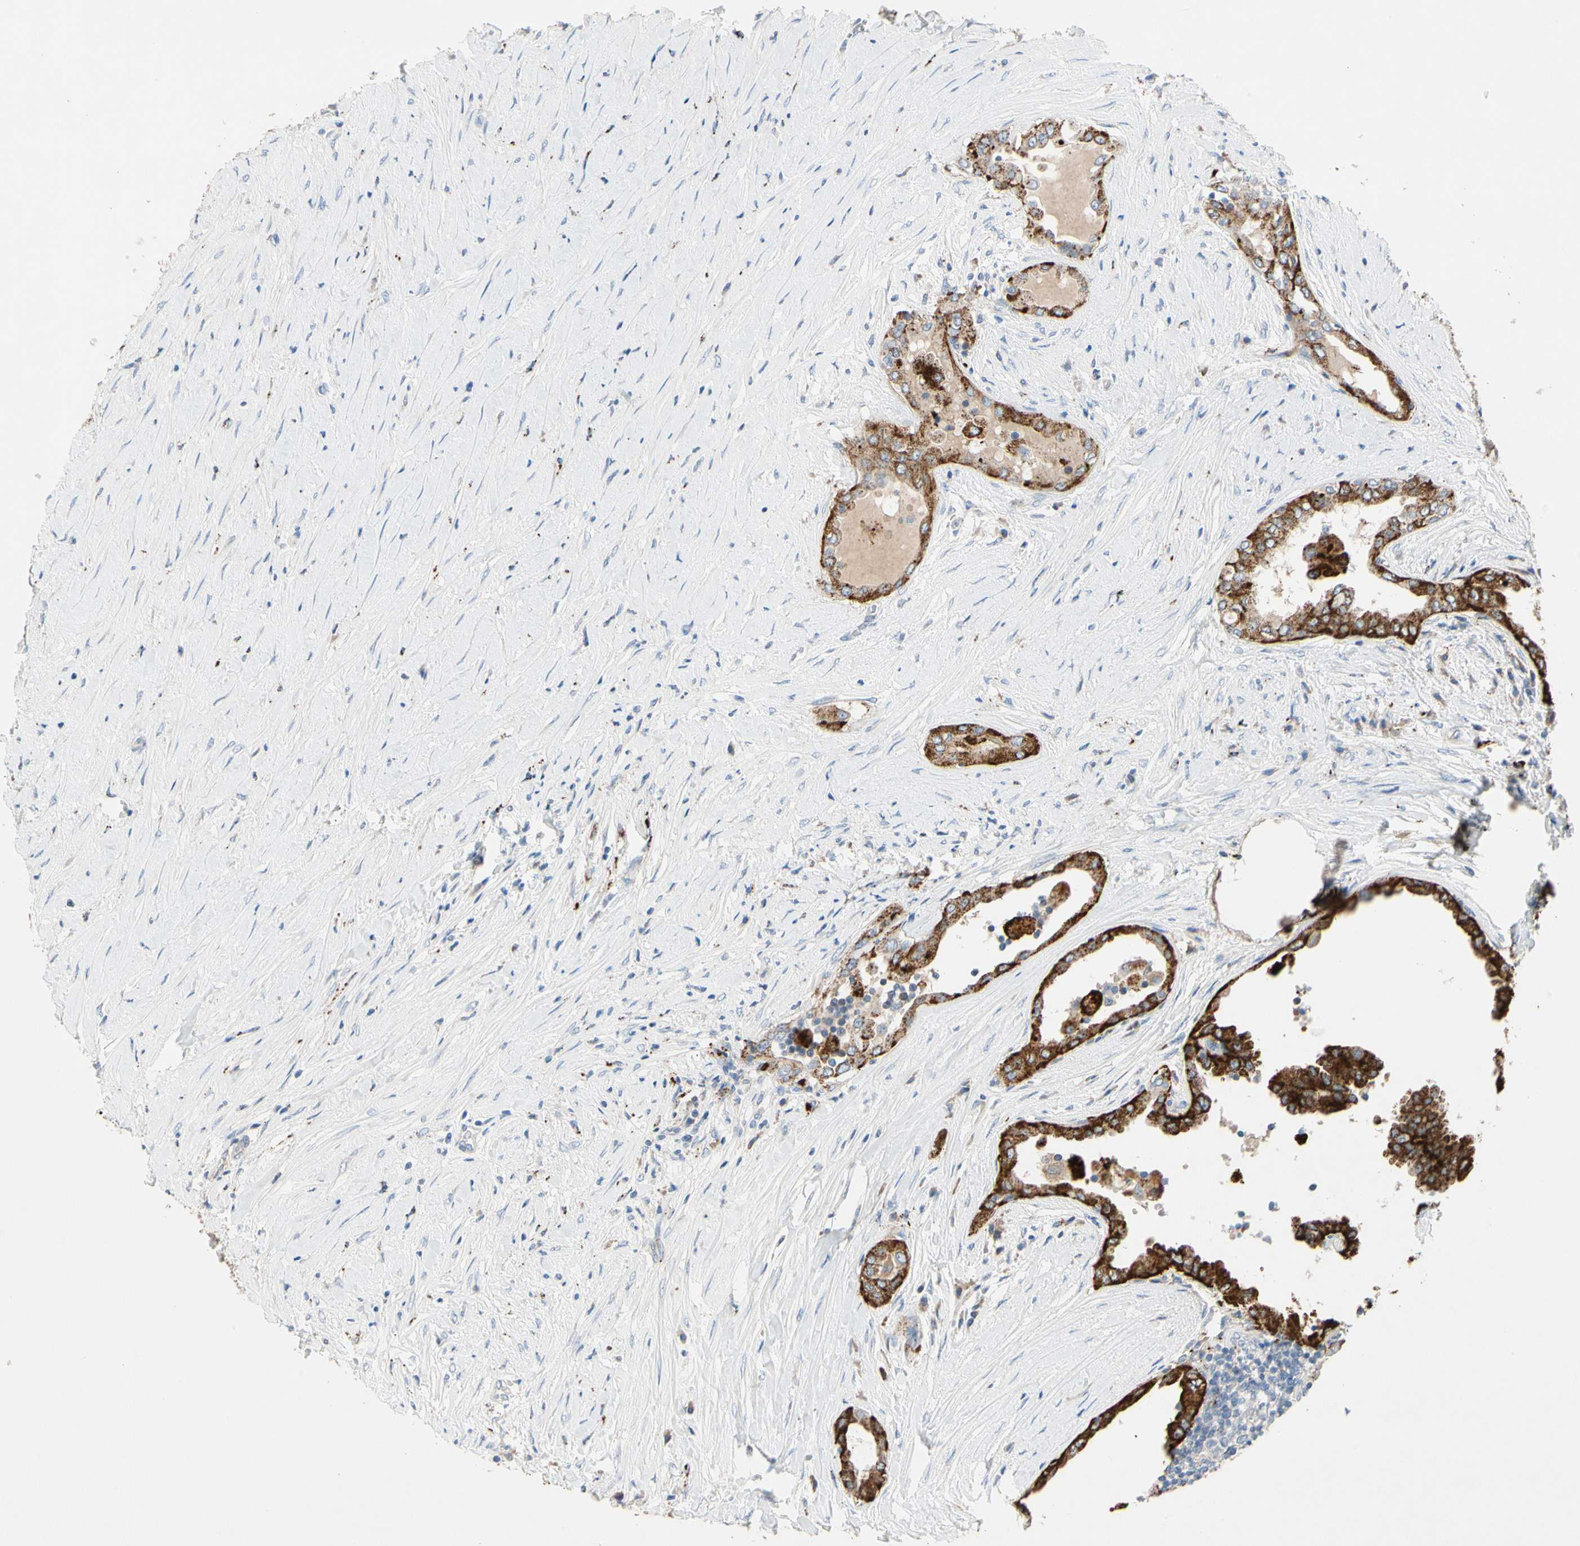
{"staining": {"intensity": "strong", "quantity": ">75%", "location": "cytoplasmic/membranous"}, "tissue": "thyroid cancer", "cell_type": "Tumor cells", "image_type": "cancer", "snomed": [{"axis": "morphology", "description": "Papillary adenocarcinoma, NOS"}, {"axis": "topography", "description": "Thyroid gland"}], "caption": "Immunohistochemical staining of human papillary adenocarcinoma (thyroid) displays high levels of strong cytoplasmic/membranous expression in about >75% of tumor cells. (IHC, brightfield microscopy, high magnification).", "gene": "RETSAT", "patient": {"sex": "male", "age": 33}}